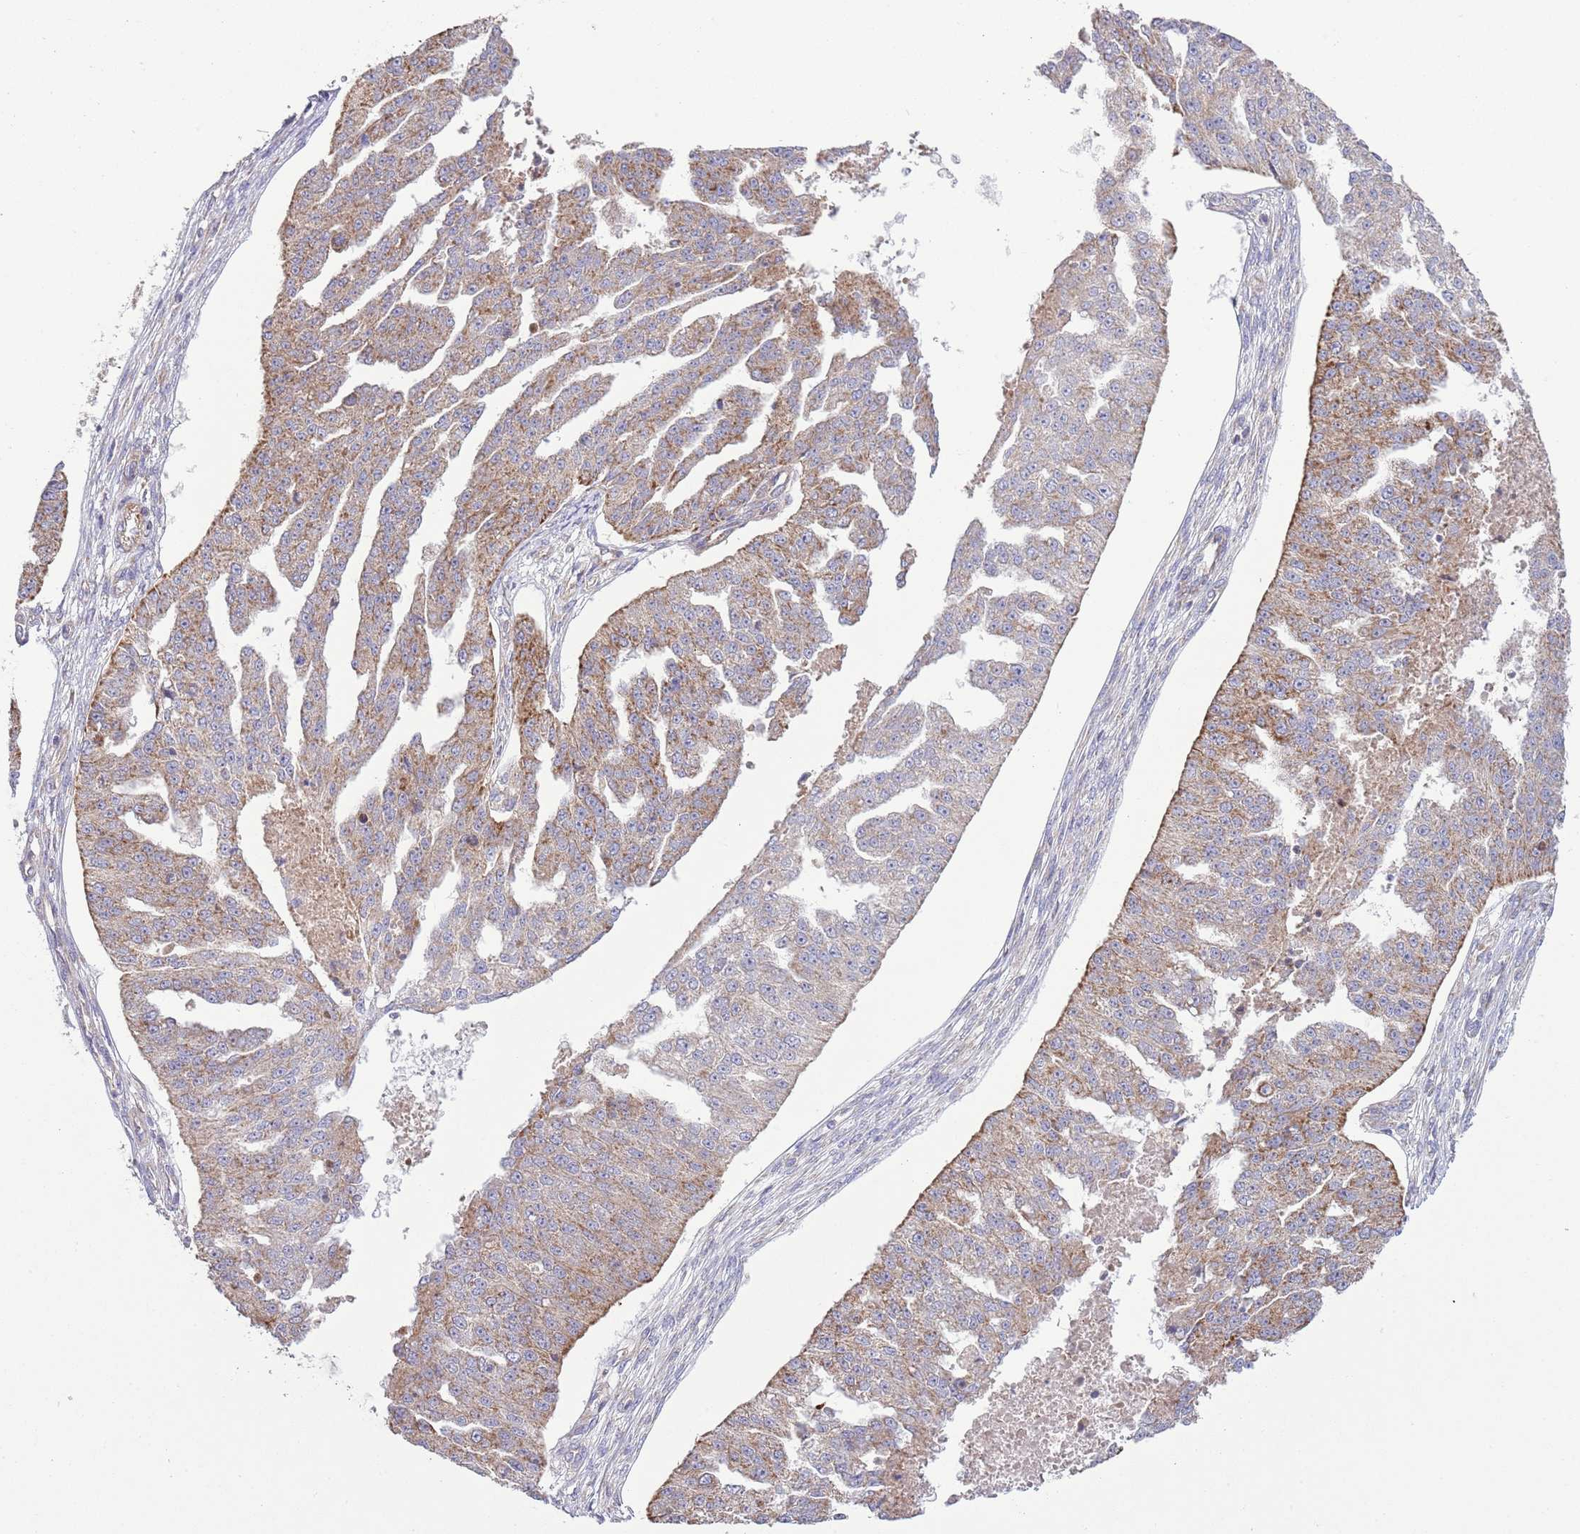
{"staining": {"intensity": "moderate", "quantity": ">75%", "location": "cytoplasmic/membranous"}, "tissue": "ovarian cancer", "cell_type": "Tumor cells", "image_type": "cancer", "snomed": [{"axis": "morphology", "description": "Cystadenocarcinoma, serous, NOS"}, {"axis": "topography", "description": "Ovary"}], "caption": "Ovarian cancer (serous cystadenocarcinoma) tissue demonstrates moderate cytoplasmic/membranous staining in approximately >75% of tumor cells", "gene": "TOMM5", "patient": {"sex": "female", "age": 58}}